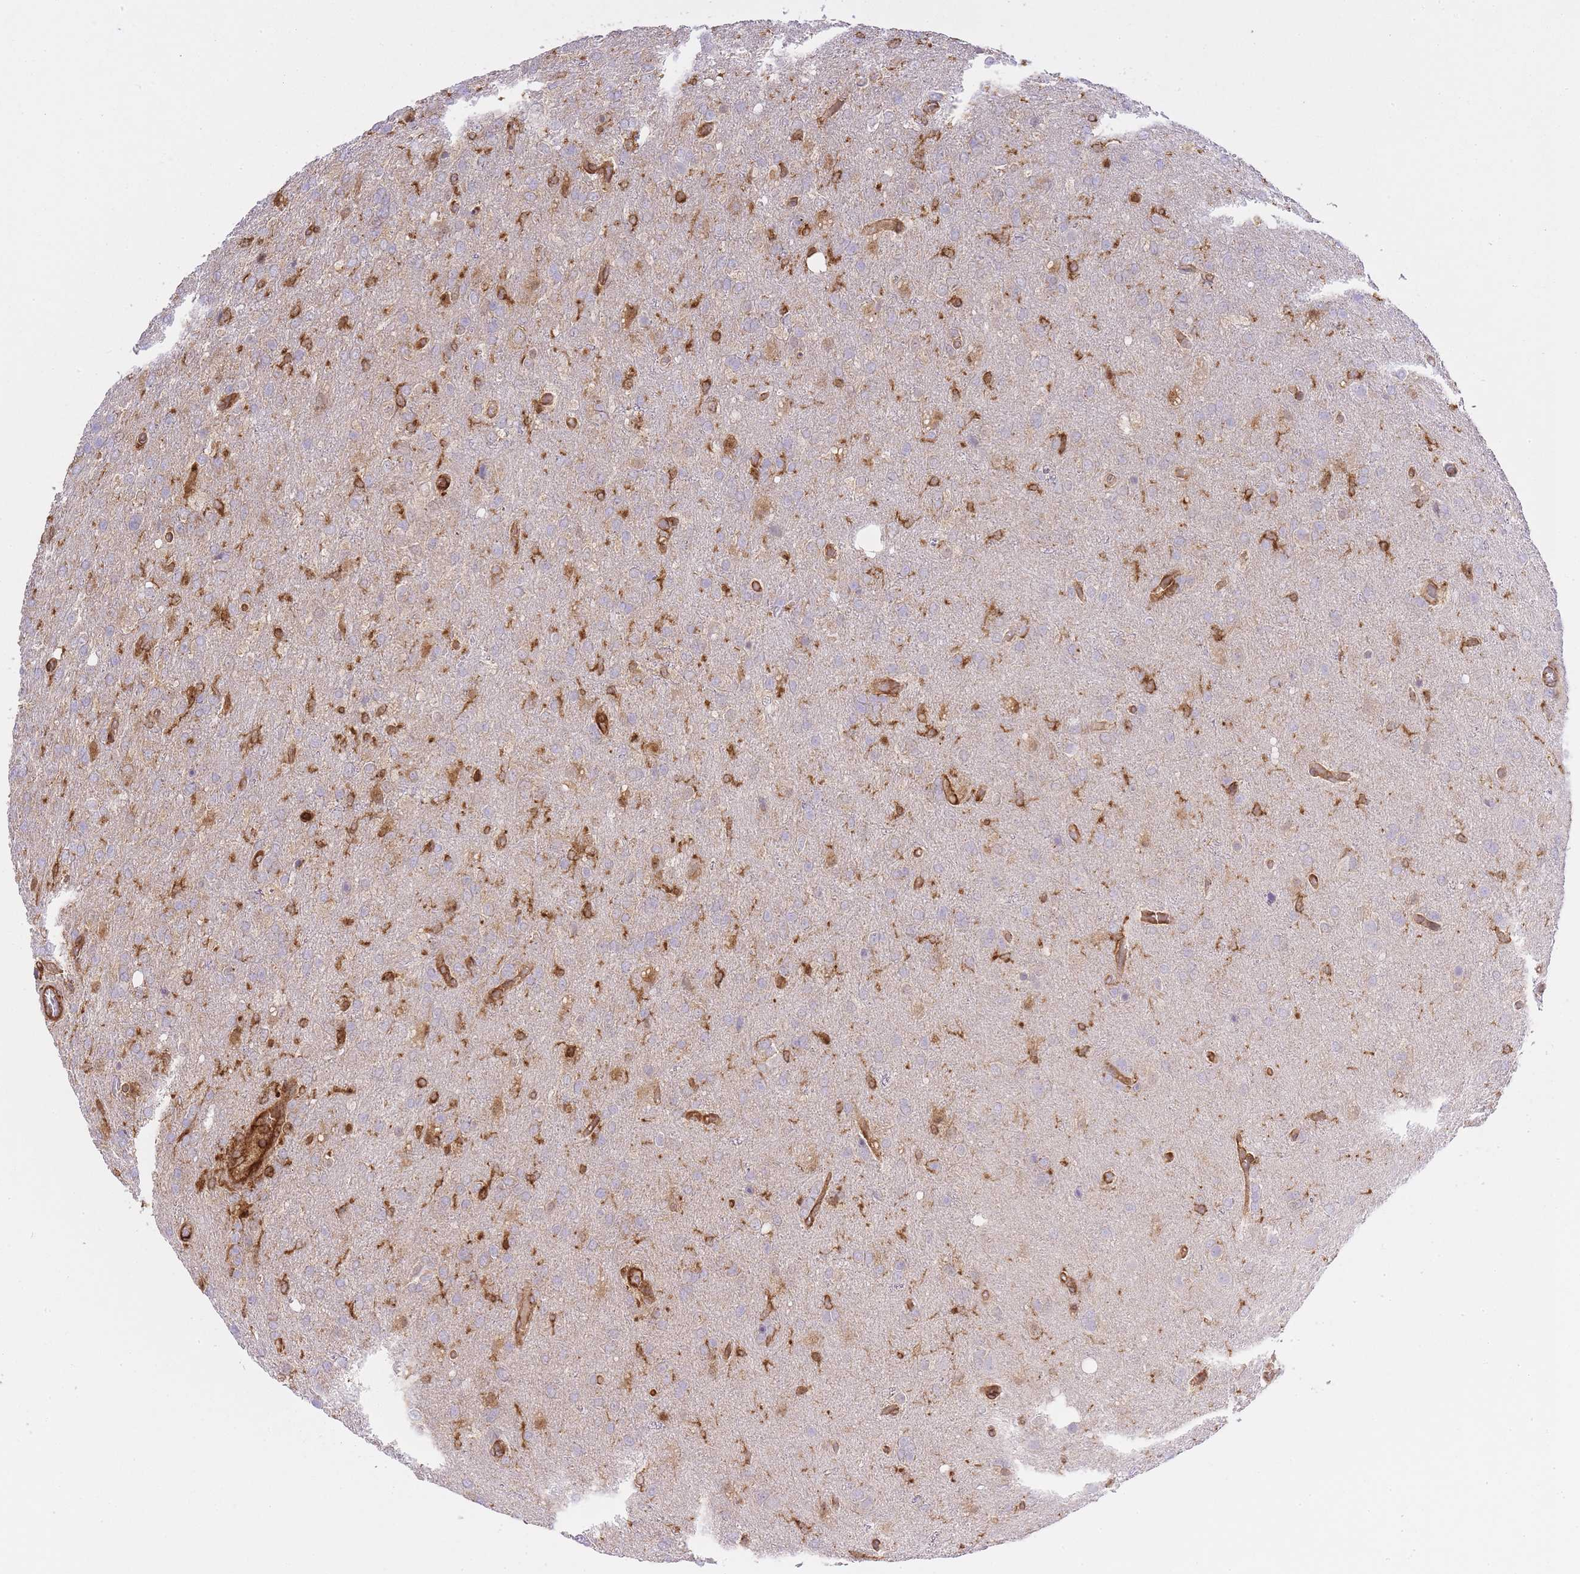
{"staining": {"intensity": "moderate", "quantity": "<25%", "location": "cytoplasmic/membranous"}, "tissue": "glioma", "cell_type": "Tumor cells", "image_type": "cancer", "snomed": [{"axis": "morphology", "description": "Glioma, malignant, High grade"}, {"axis": "topography", "description": "Brain"}], "caption": "Glioma stained with a brown dye reveals moderate cytoplasmic/membranous positive expression in approximately <25% of tumor cells.", "gene": "MSN", "patient": {"sex": "female", "age": 74}}